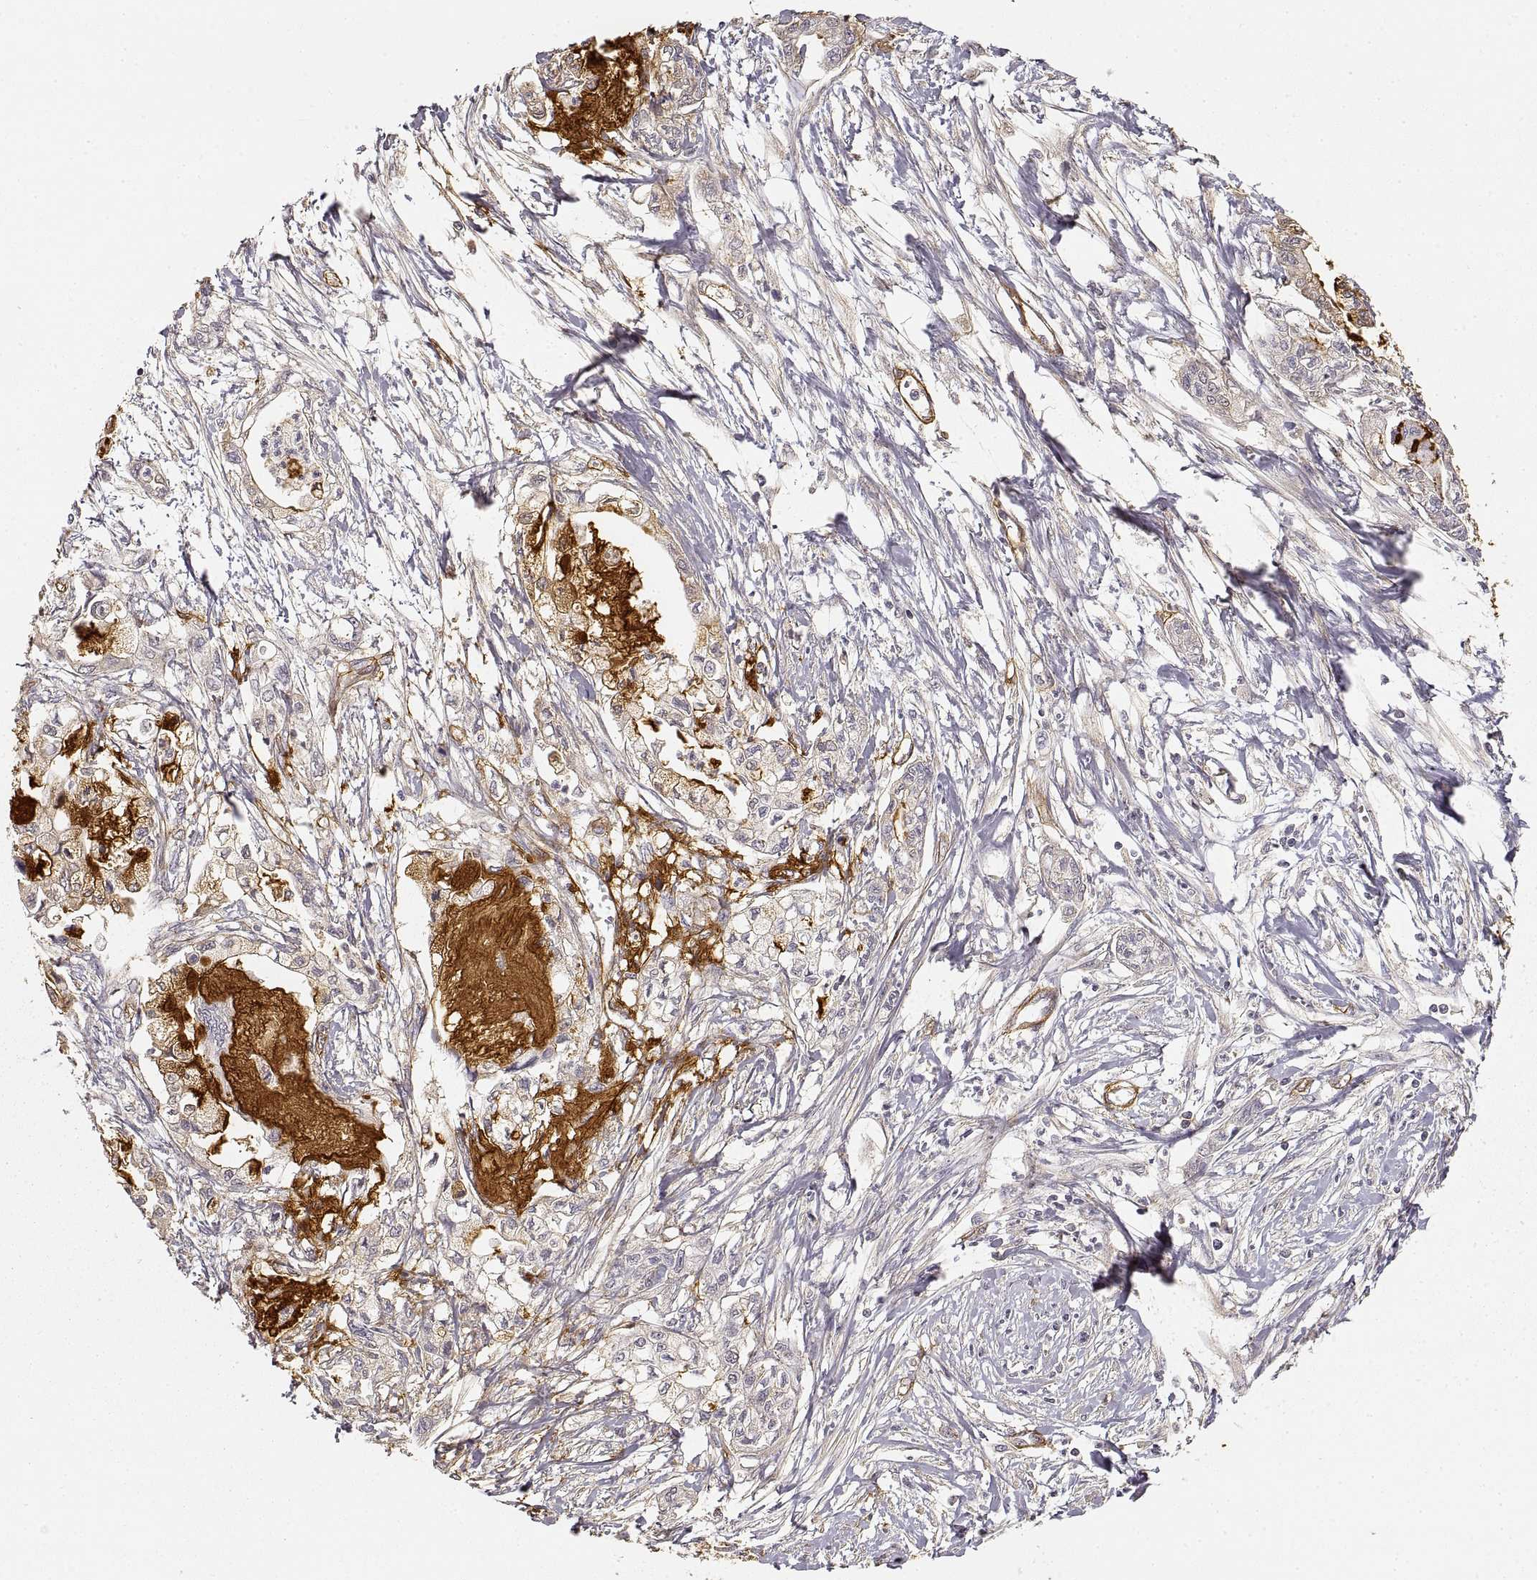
{"staining": {"intensity": "moderate", "quantity": "<25%", "location": "cytoplasmic/membranous"}, "tissue": "pancreatic cancer", "cell_type": "Tumor cells", "image_type": "cancer", "snomed": [{"axis": "morphology", "description": "Adenocarcinoma, NOS"}, {"axis": "topography", "description": "Pancreas"}], "caption": "An immunohistochemistry image of tumor tissue is shown. Protein staining in brown shows moderate cytoplasmic/membranous positivity in pancreatic cancer within tumor cells.", "gene": "LAMA4", "patient": {"sex": "male", "age": 54}}